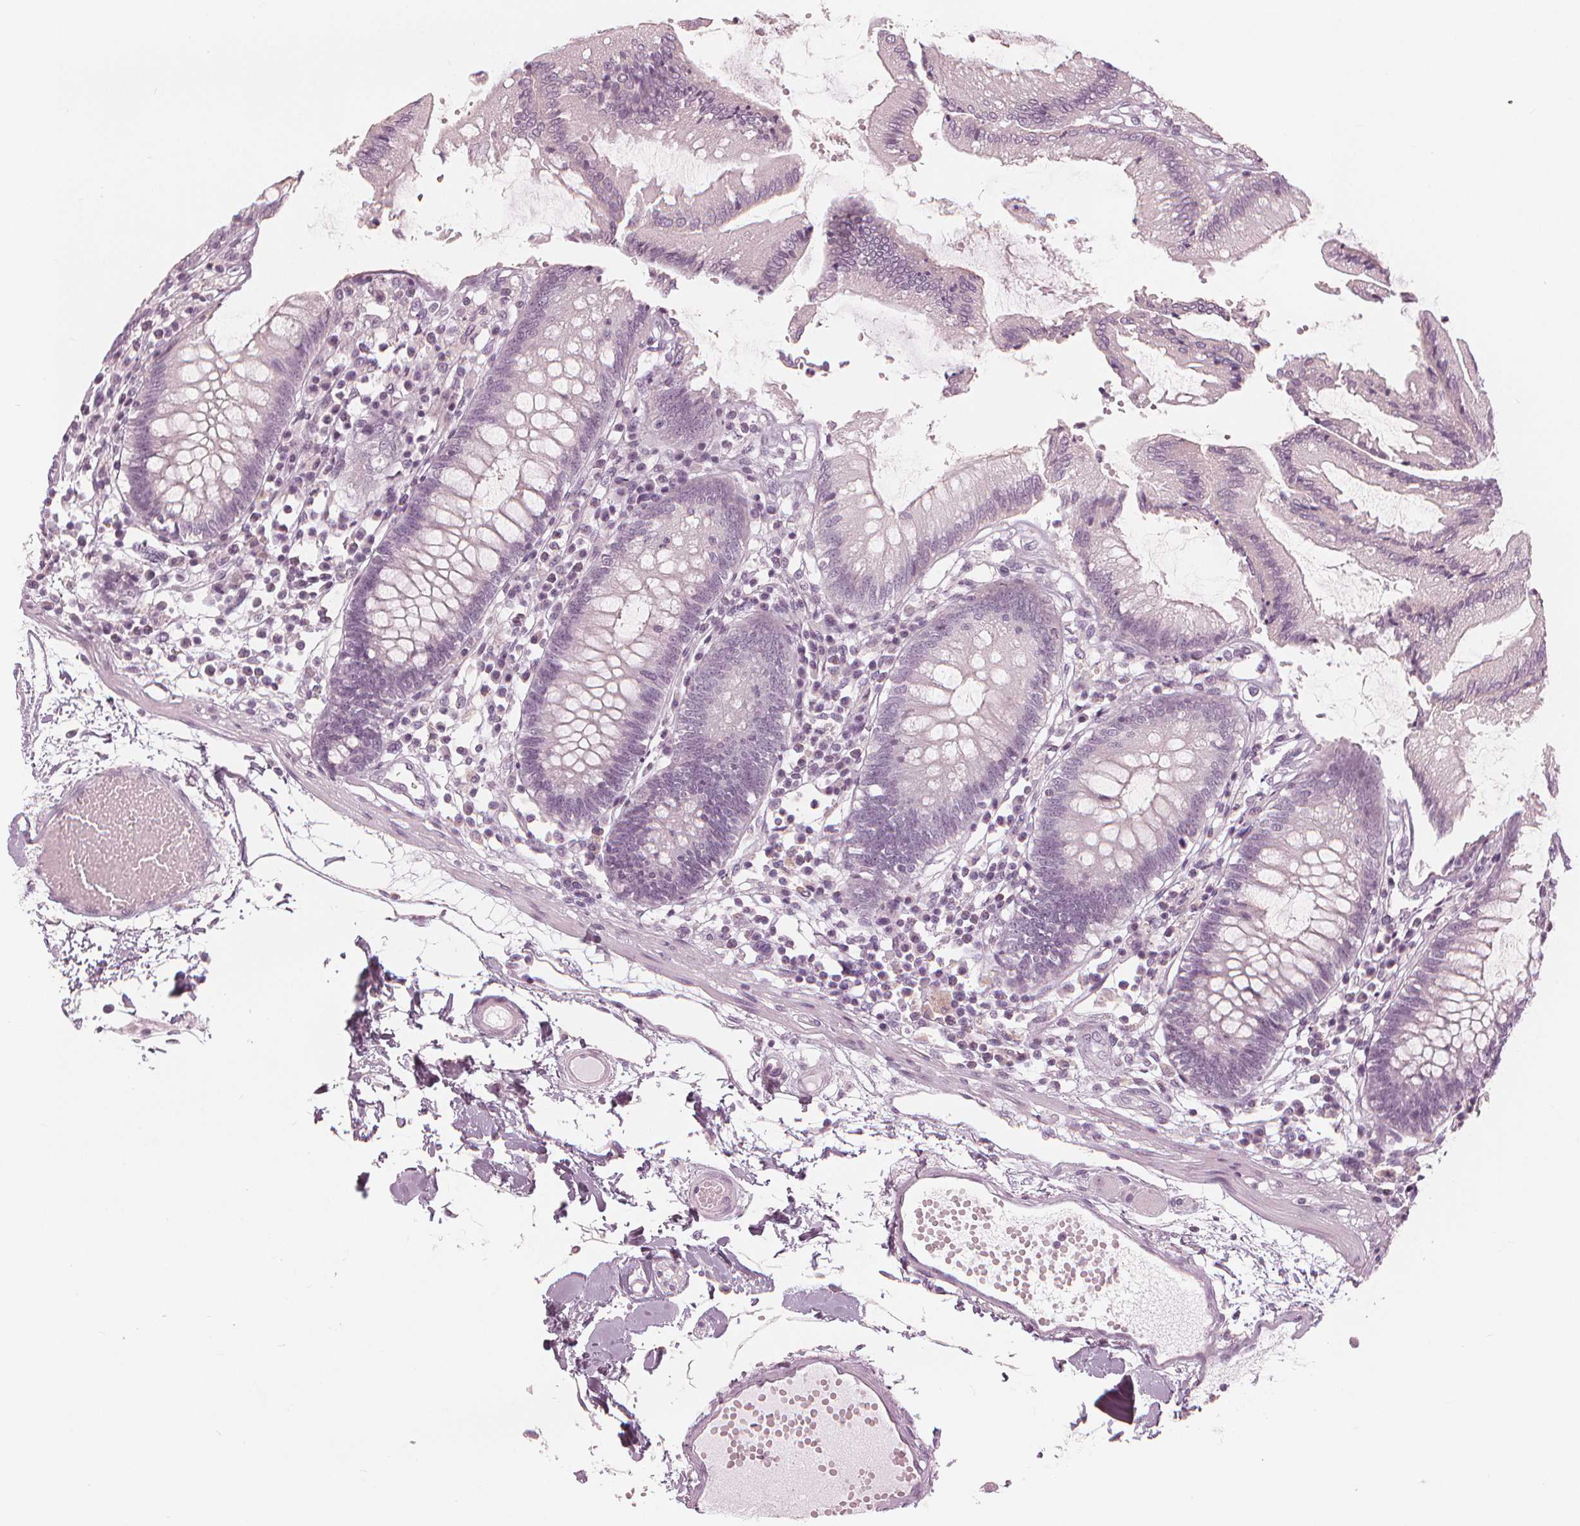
{"staining": {"intensity": "negative", "quantity": "none", "location": "none"}, "tissue": "colon", "cell_type": "Endothelial cells", "image_type": "normal", "snomed": [{"axis": "morphology", "description": "Normal tissue, NOS"}, {"axis": "morphology", "description": "Adenocarcinoma, NOS"}, {"axis": "topography", "description": "Colon"}], "caption": "A histopathology image of colon stained for a protein exhibits no brown staining in endothelial cells. (Brightfield microscopy of DAB IHC at high magnification).", "gene": "PAEP", "patient": {"sex": "male", "age": 83}}